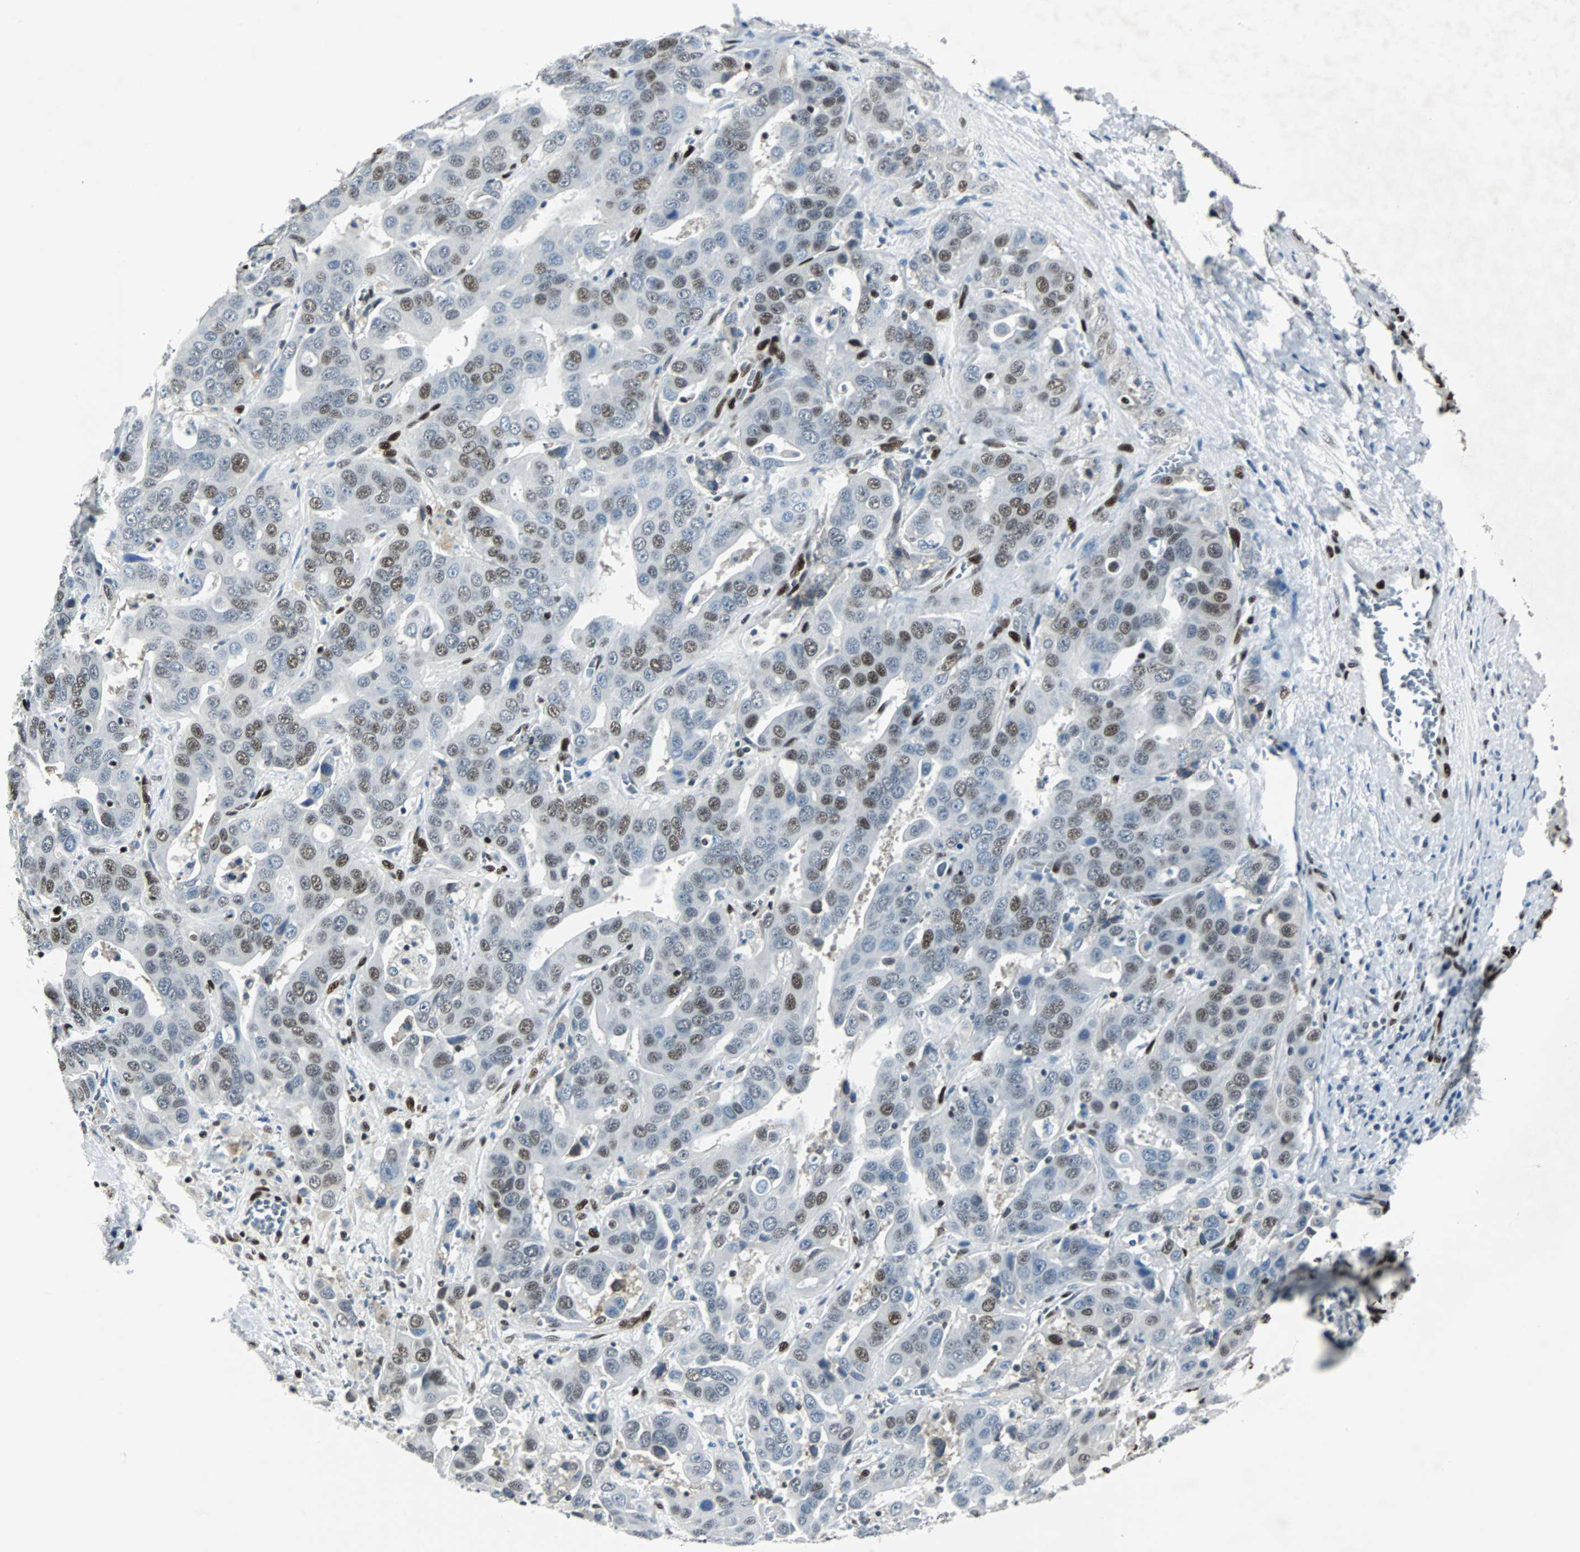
{"staining": {"intensity": "moderate", "quantity": "25%-75%", "location": "nuclear"}, "tissue": "liver cancer", "cell_type": "Tumor cells", "image_type": "cancer", "snomed": [{"axis": "morphology", "description": "Cholangiocarcinoma"}, {"axis": "topography", "description": "Liver"}], "caption": "This image reveals IHC staining of liver cholangiocarcinoma, with medium moderate nuclear positivity in approximately 25%-75% of tumor cells.", "gene": "MEF2D", "patient": {"sex": "female", "age": 52}}